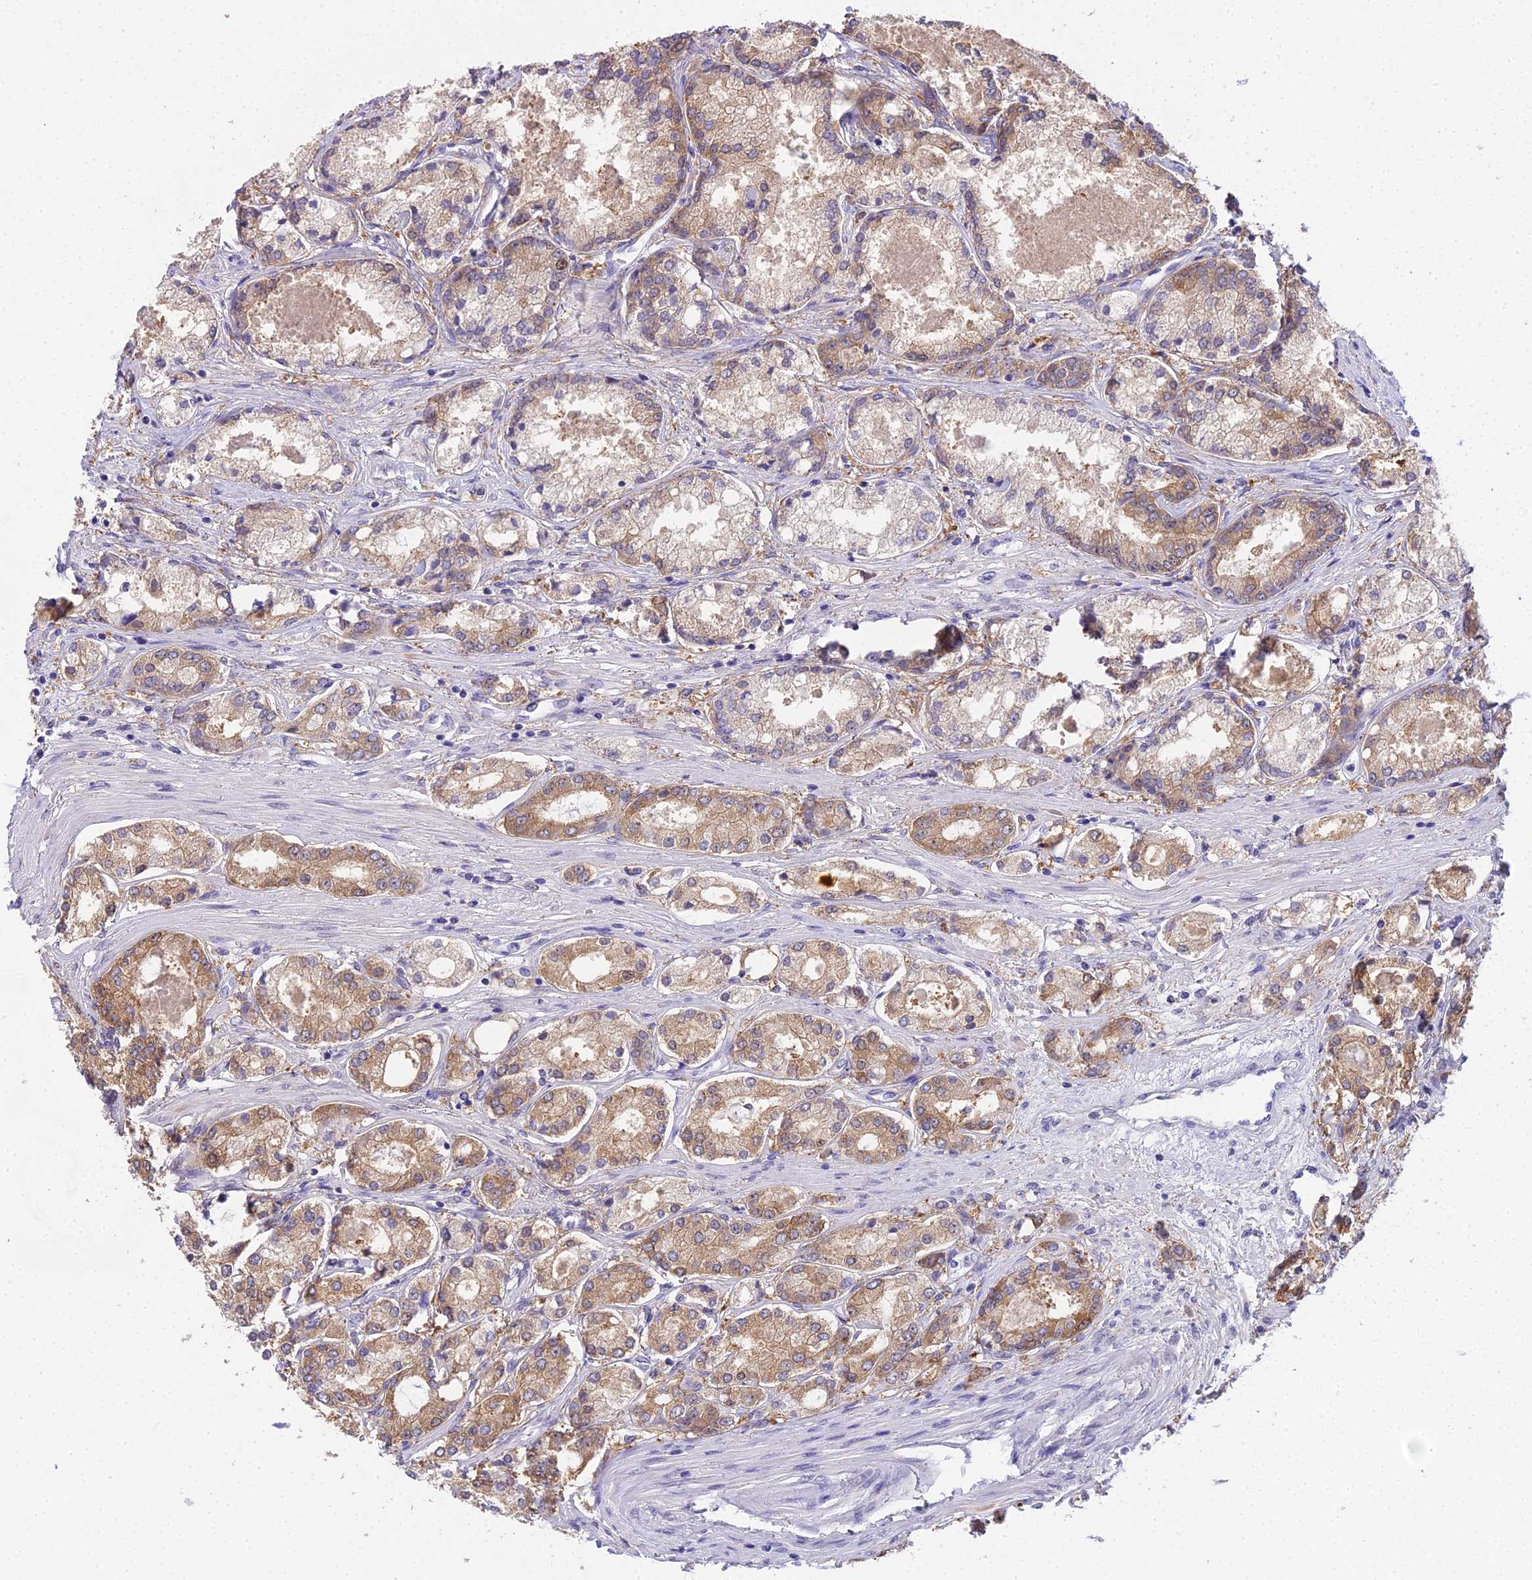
{"staining": {"intensity": "moderate", "quantity": "25%-75%", "location": "cytoplasmic/membranous"}, "tissue": "prostate cancer", "cell_type": "Tumor cells", "image_type": "cancer", "snomed": [{"axis": "morphology", "description": "Adenocarcinoma, Low grade"}, {"axis": "topography", "description": "Prostate"}], "caption": "There is medium levels of moderate cytoplasmic/membranous staining in tumor cells of prostate cancer (low-grade adenocarcinoma), as demonstrated by immunohistochemical staining (brown color).", "gene": "MAT2A", "patient": {"sex": "male", "age": 68}}